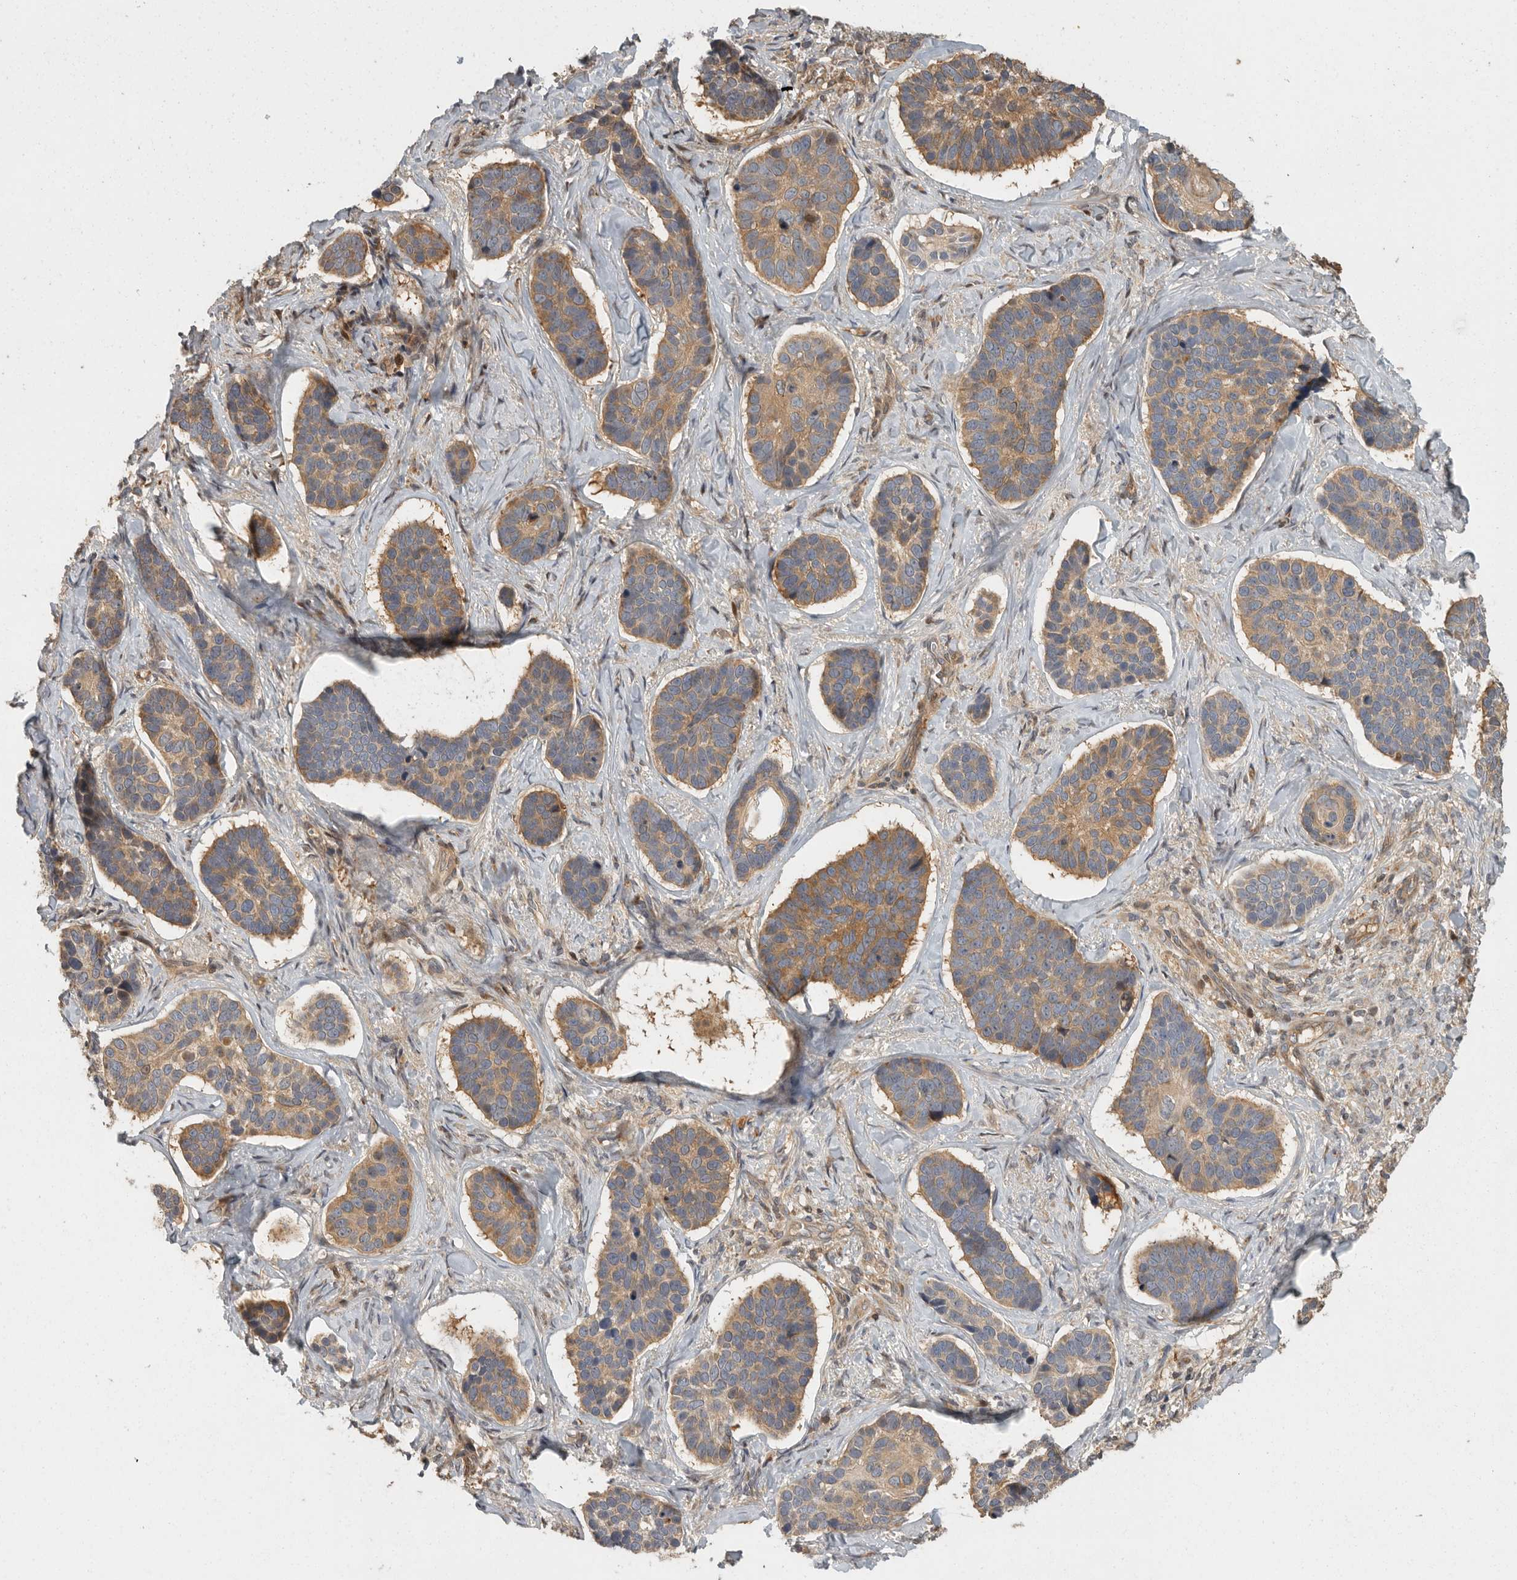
{"staining": {"intensity": "moderate", "quantity": ">75%", "location": "cytoplasmic/membranous"}, "tissue": "skin cancer", "cell_type": "Tumor cells", "image_type": "cancer", "snomed": [{"axis": "morphology", "description": "Basal cell carcinoma"}, {"axis": "topography", "description": "Skin"}], "caption": "Skin cancer (basal cell carcinoma) was stained to show a protein in brown. There is medium levels of moderate cytoplasmic/membranous expression in about >75% of tumor cells.", "gene": "SWT1", "patient": {"sex": "male", "age": 62}}